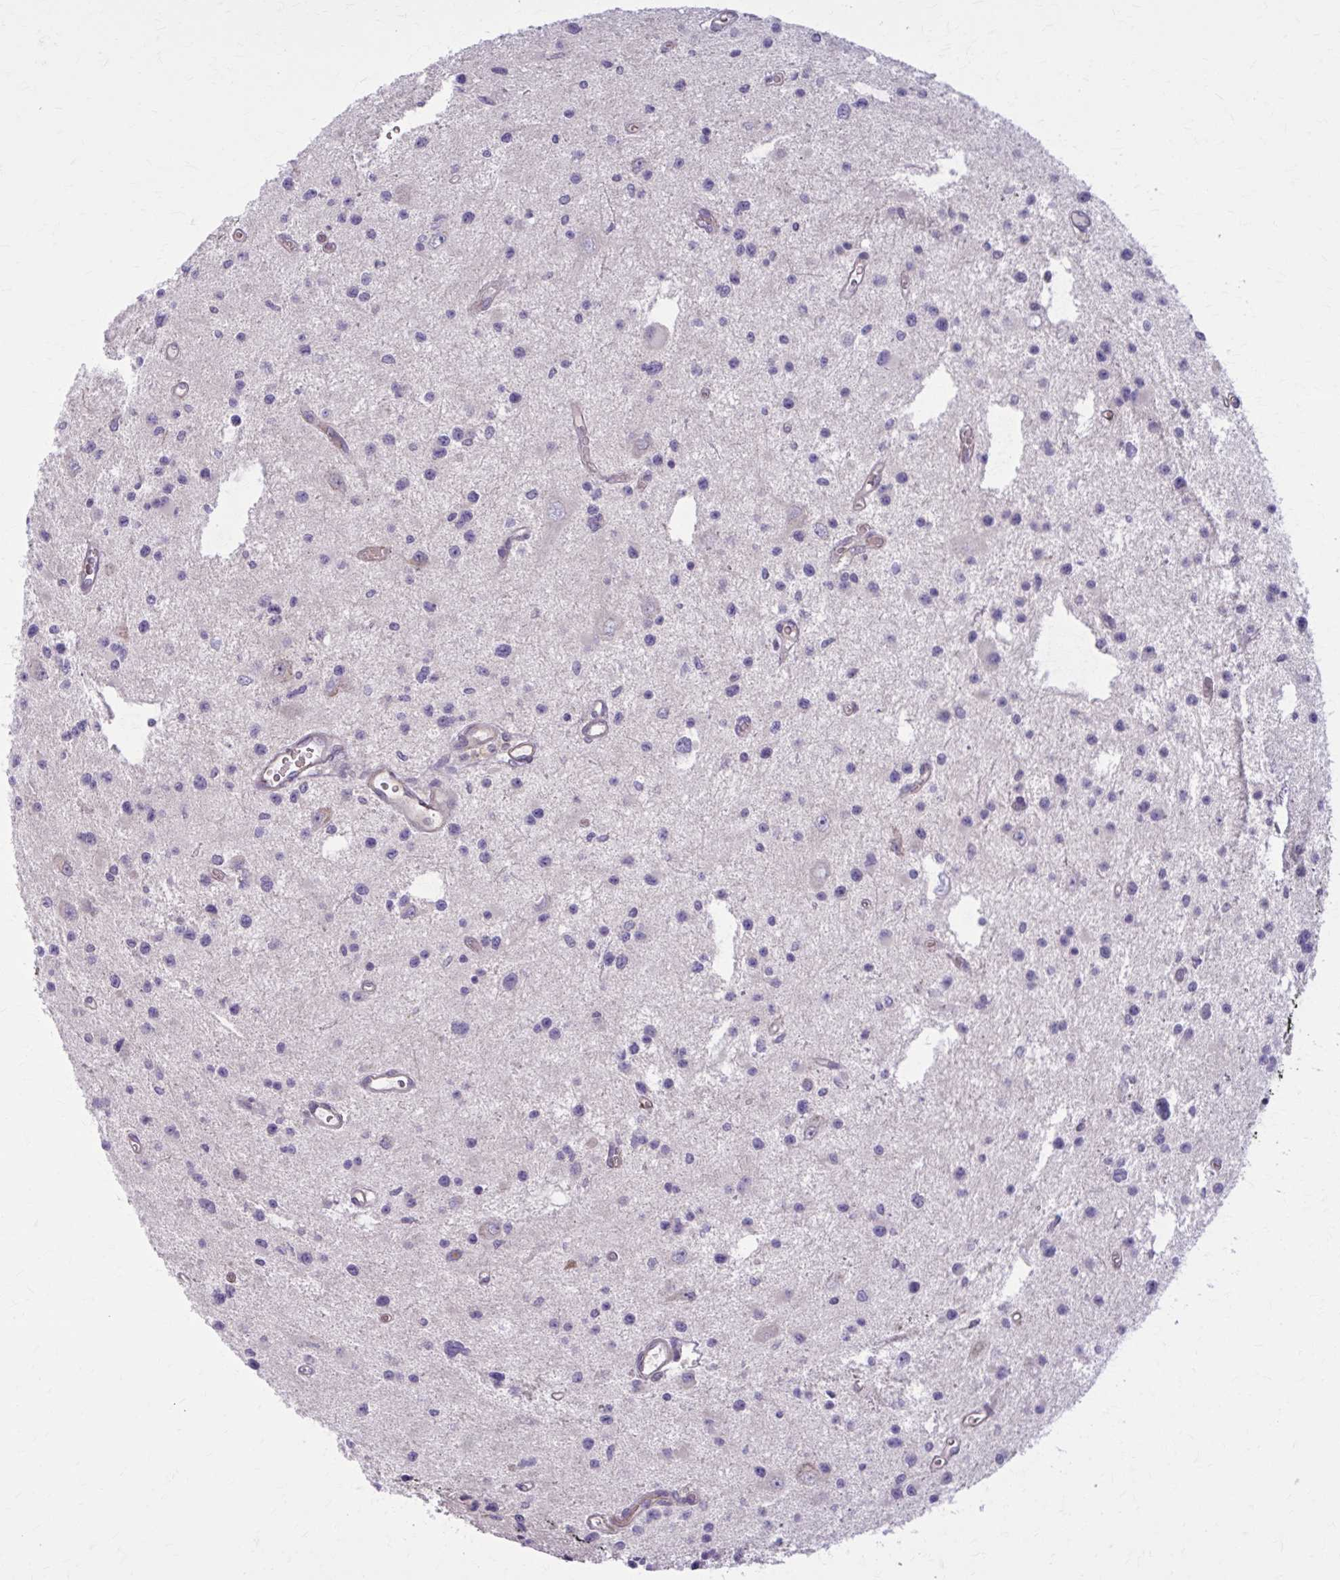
{"staining": {"intensity": "negative", "quantity": "none", "location": "none"}, "tissue": "glioma", "cell_type": "Tumor cells", "image_type": "cancer", "snomed": [{"axis": "morphology", "description": "Glioma, malignant, Low grade"}, {"axis": "topography", "description": "Brain"}], "caption": "Immunohistochemistry of glioma shows no expression in tumor cells.", "gene": "SNF8", "patient": {"sex": "male", "age": 43}}